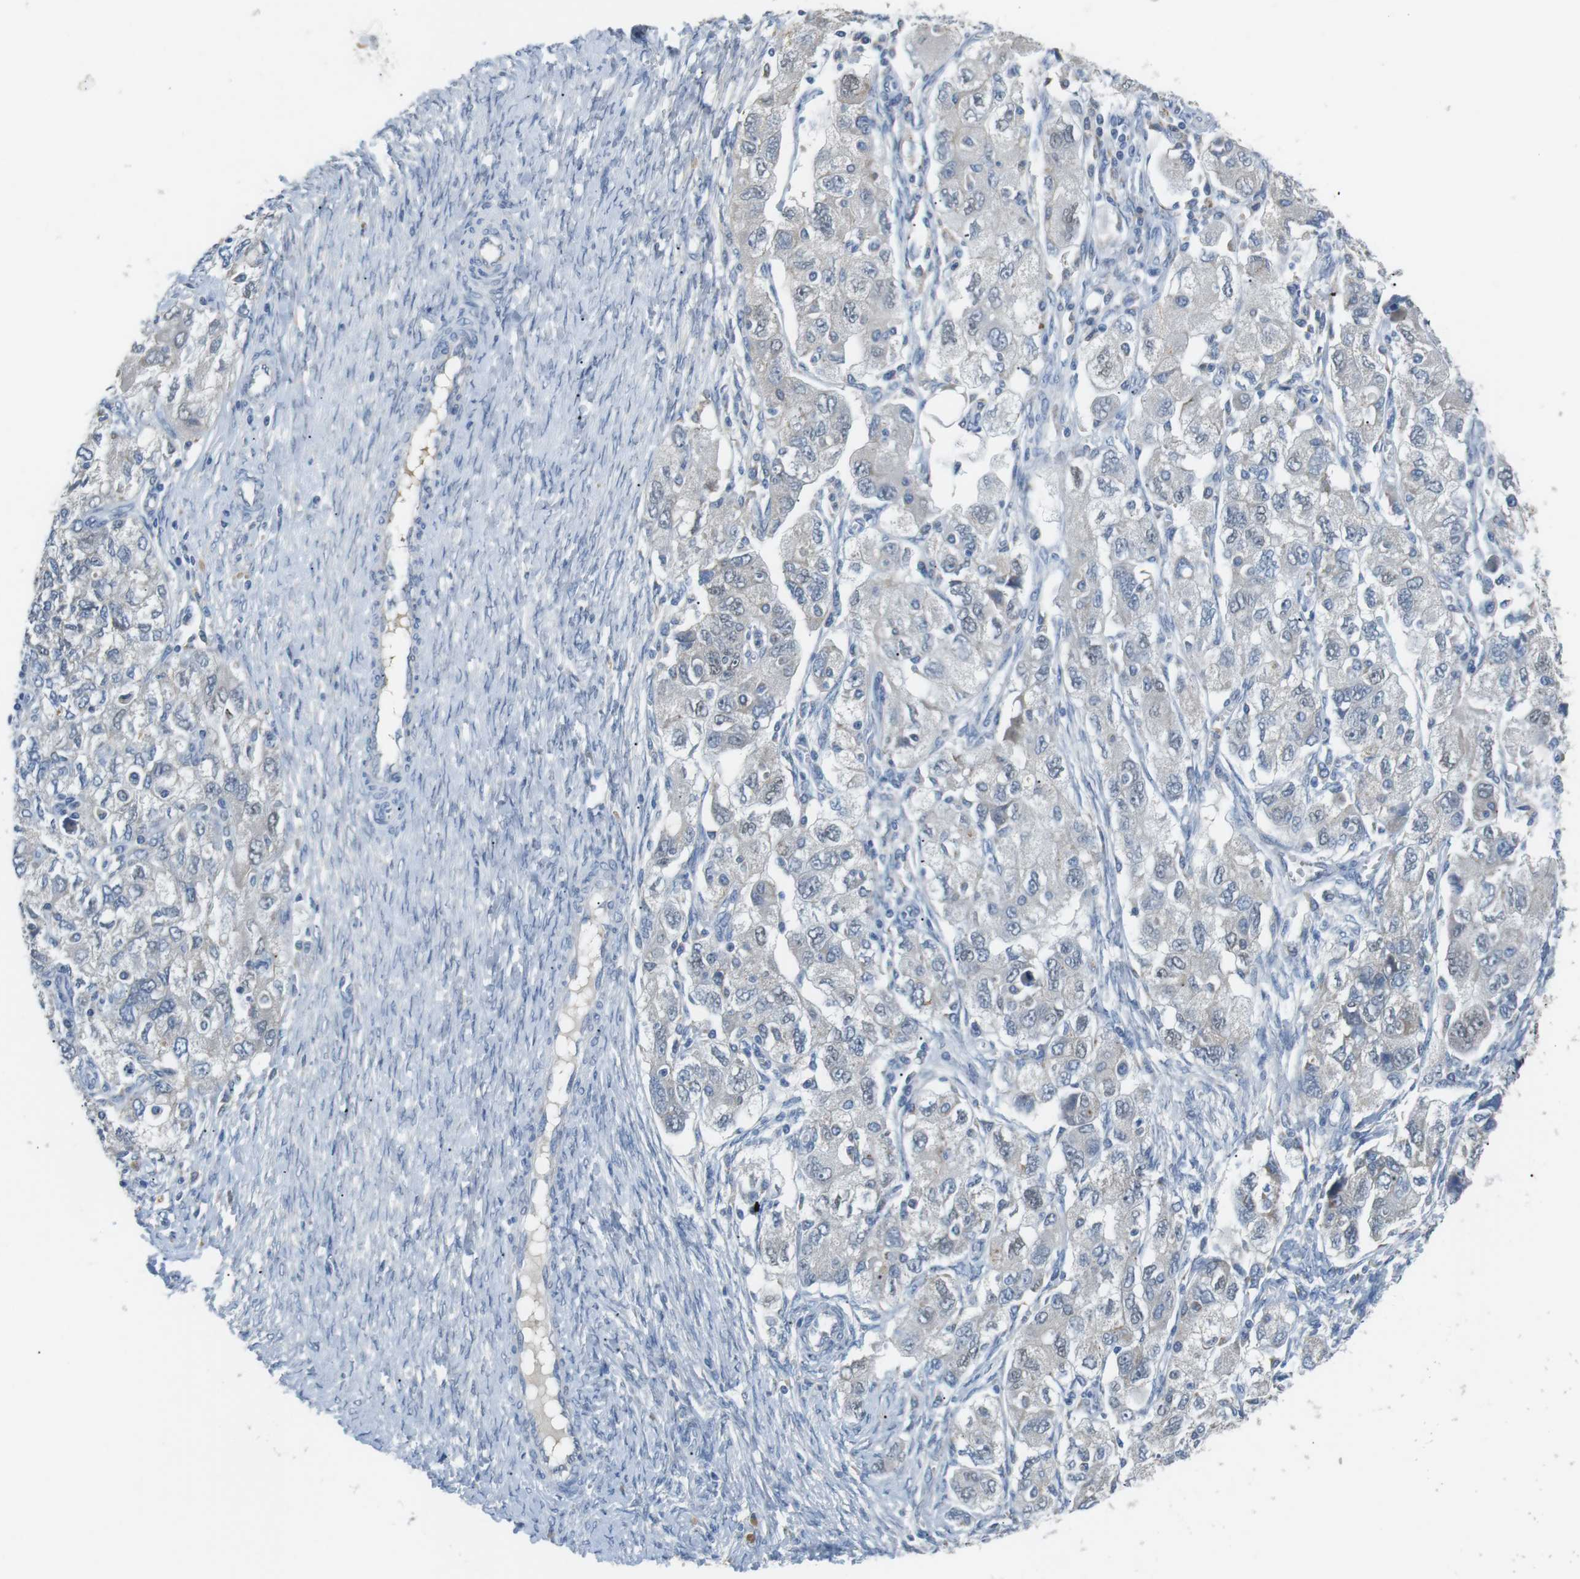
{"staining": {"intensity": "negative", "quantity": "none", "location": "none"}, "tissue": "ovarian cancer", "cell_type": "Tumor cells", "image_type": "cancer", "snomed": [{"axis": "morphology", "description": "Carcinoma, NOS"}, {"axis": "morphology", "description": "Cystadenocarcinoma, serous, NOS"}, {"axis": "topography", "description": "Ovary"}], "caption": "The immunohistochemistry histopathology image has no significant staining in tumor cells of ovarian cancer (serous cystadenocarcinoma) tissue.", "gene": "CD300E", "patient": {"sex": "female", "age": 69}}